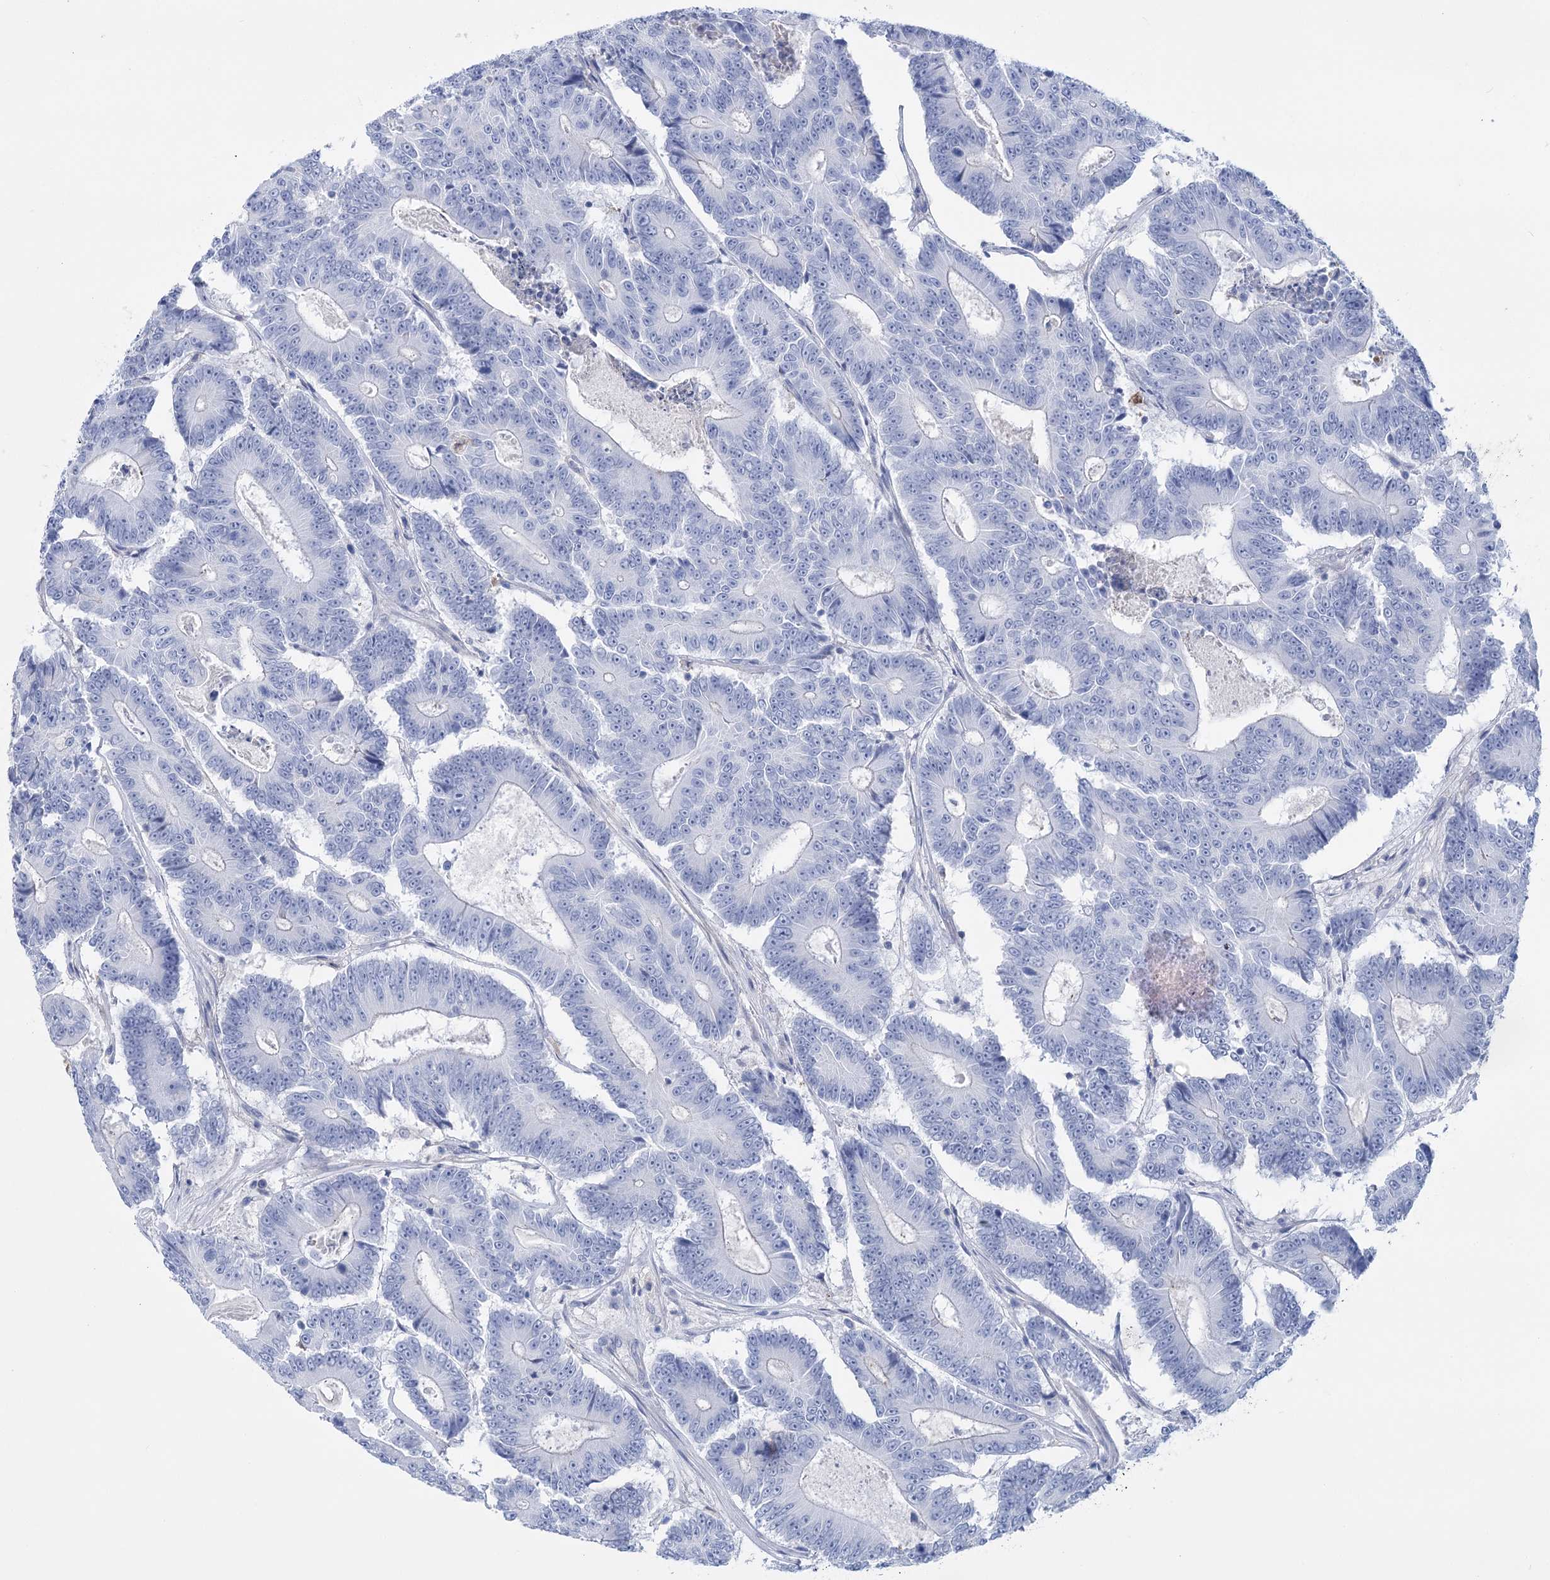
{"staining": {"intensity": "negative", "quantity": "none", "location": "none"}, "tissue": "colorectal cancer", "cell_type": "Tumor cells", "image_type": "cancer", "snomed": [{"axis": "morphology", "description": "Adenocarcinoma, NOS"}, {"axis": "topography", "description": "Colon"}], "caption": "Colorectal cancer (adenocarcinoma) stained for a protein using IHC demonstrates no positivity tumor cells.", "gene": "PCDHA1", "patient": {"sex": "male", "age": 83}}